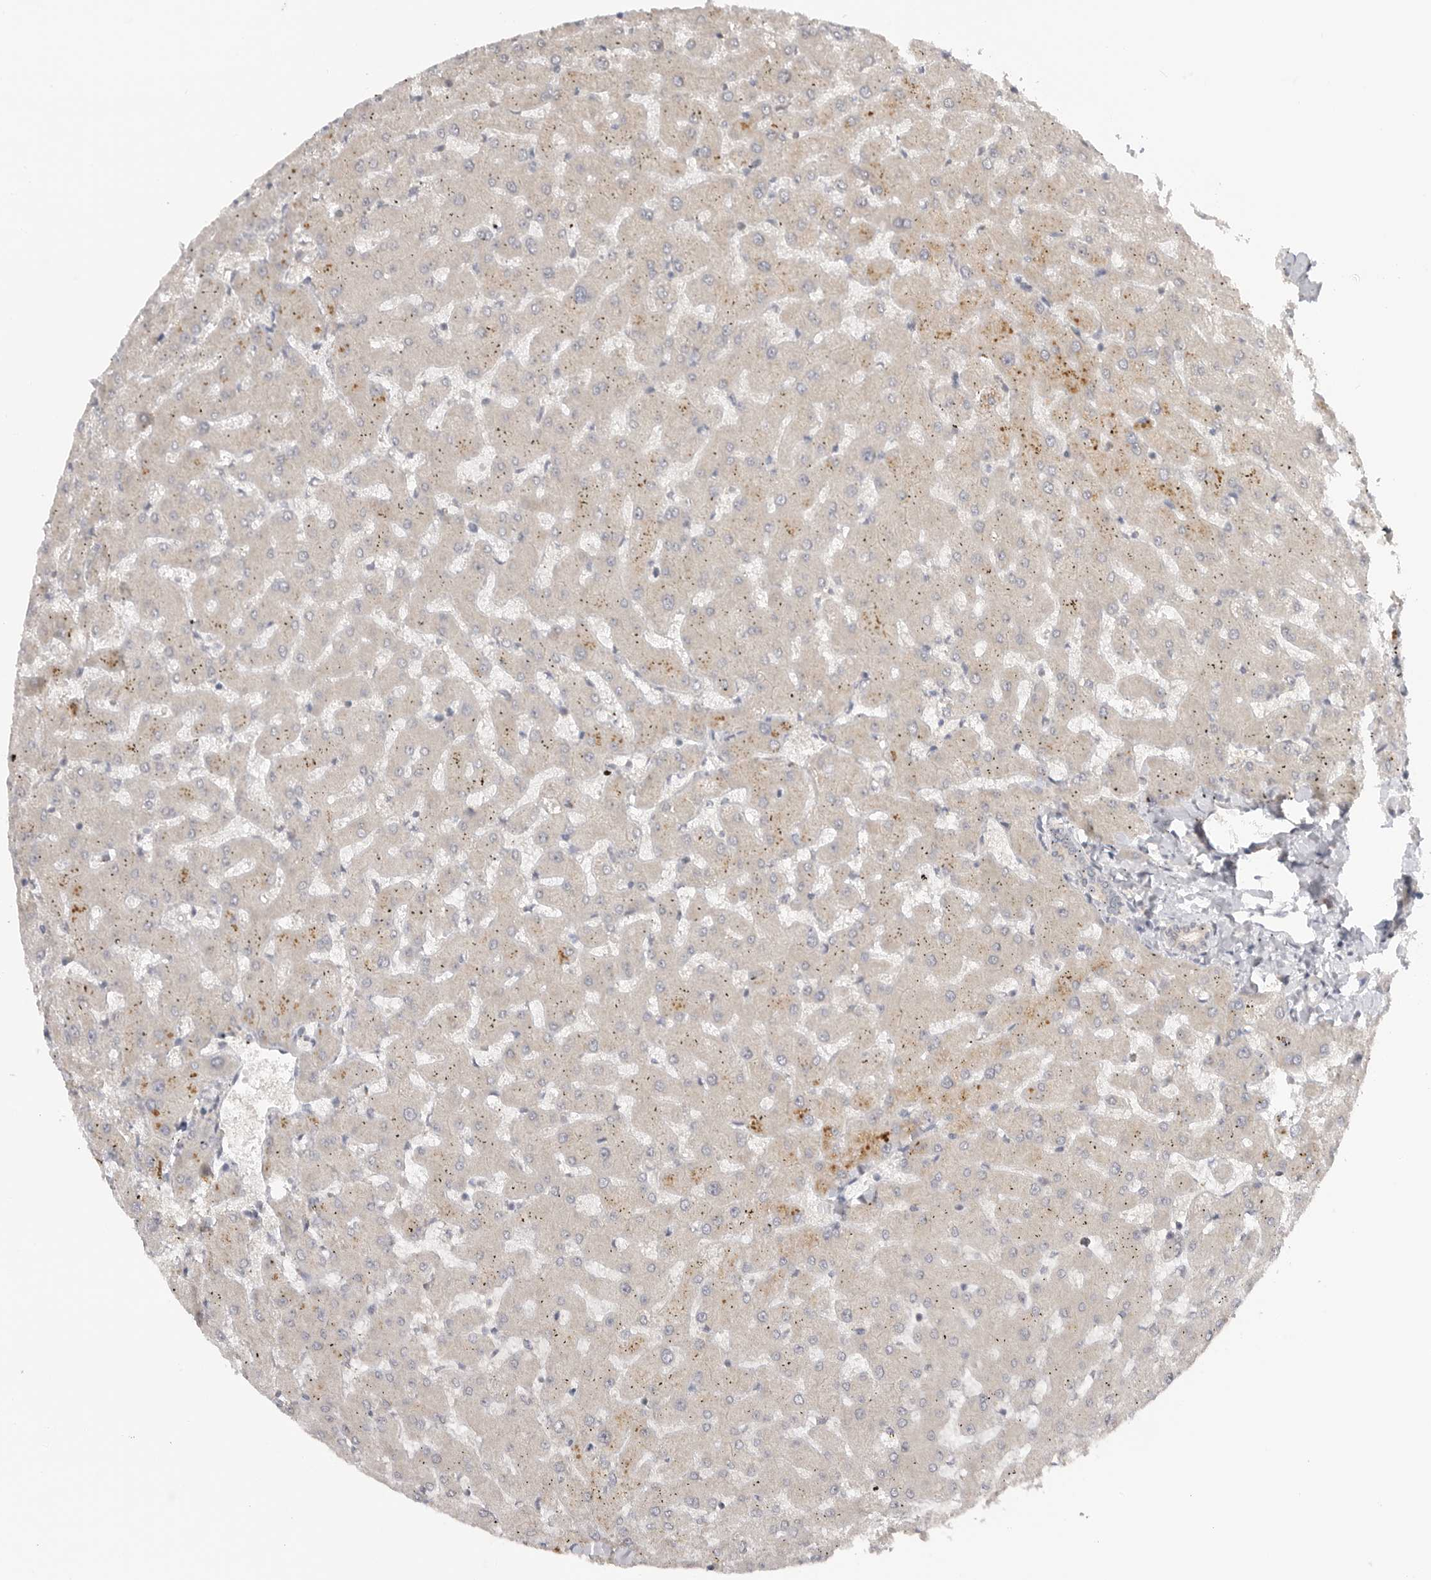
{"staining": {"intensity": "negative", "quantity": "none", "location": "none"}, "tissue": "liver", "cell_type": "Cholangiocytes", "image_type": "normal", "snomed": [{"axis": "morphology", "description": "Normal tissue, NOS"}, {"axis": "topography", "description": "Liver"}], "caption": "This is an immunohistochemistry image of benign liver. There is no staining in cholangiocytes.", "gene": "GGT6", "patient": {"sex": "female", "age": 63}}